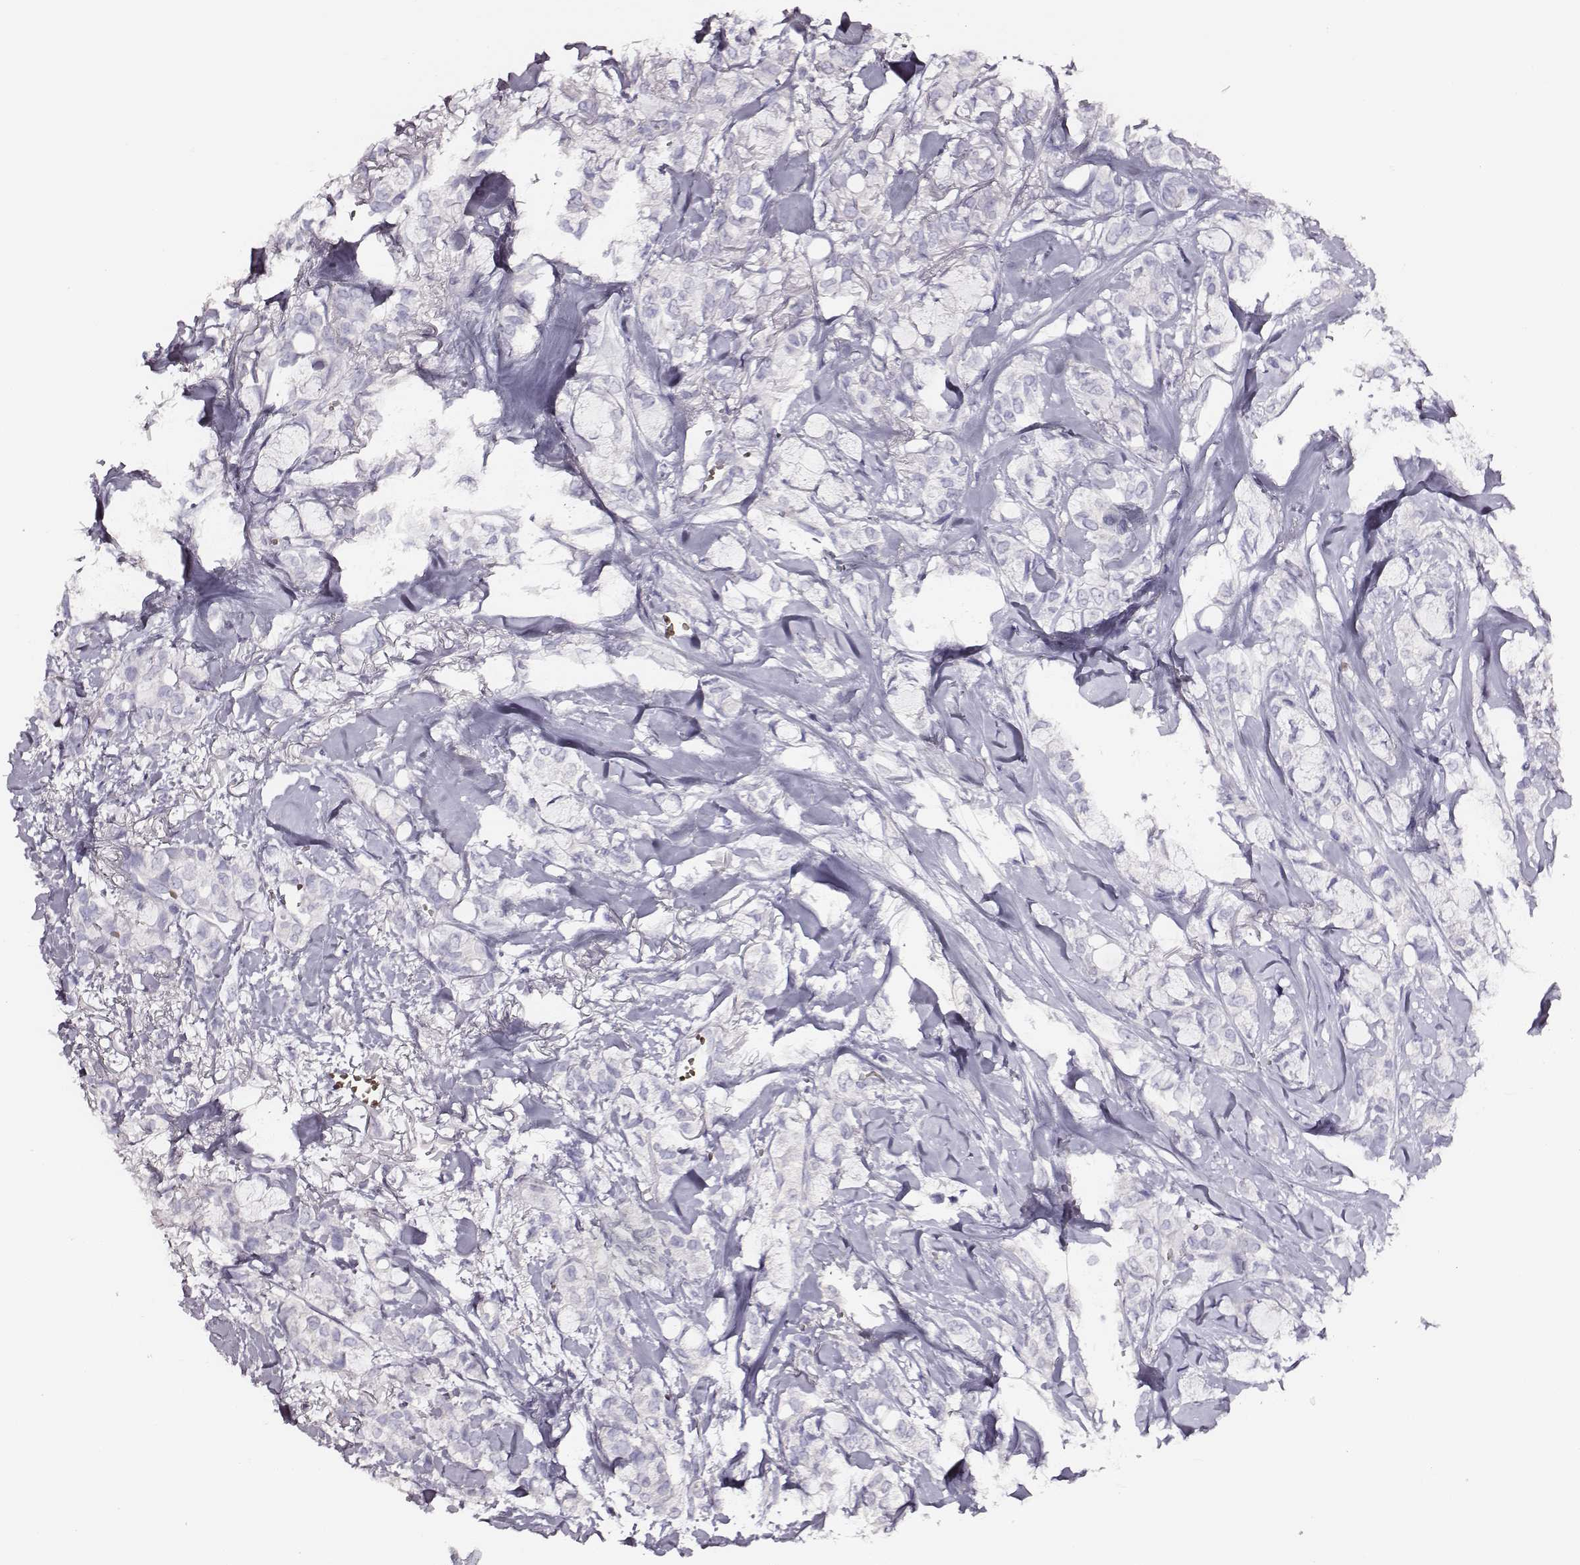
{"staining": {"intensity": "negative", "quantity": "none", "location": "none"}, "tissue": "breast cancer", "cell_type": "Tumor cells", "image_type": "cancer", "snomed": [{"axis": "morphology", "description": "Duct carcinoma"}, {"axis": "topography", "description": "Breast"}], "caption": "Immunohistochemistry (IHC) histopathology image of neoplastic tissue: human breast cancer (intraductal carcinoma) stained with DAB (3,3'-diaminobenzidine) exhibits no significant protein staining in tumor cells.", "gene": "AADAT", "patient": {"sex": "female", "age": 85}}